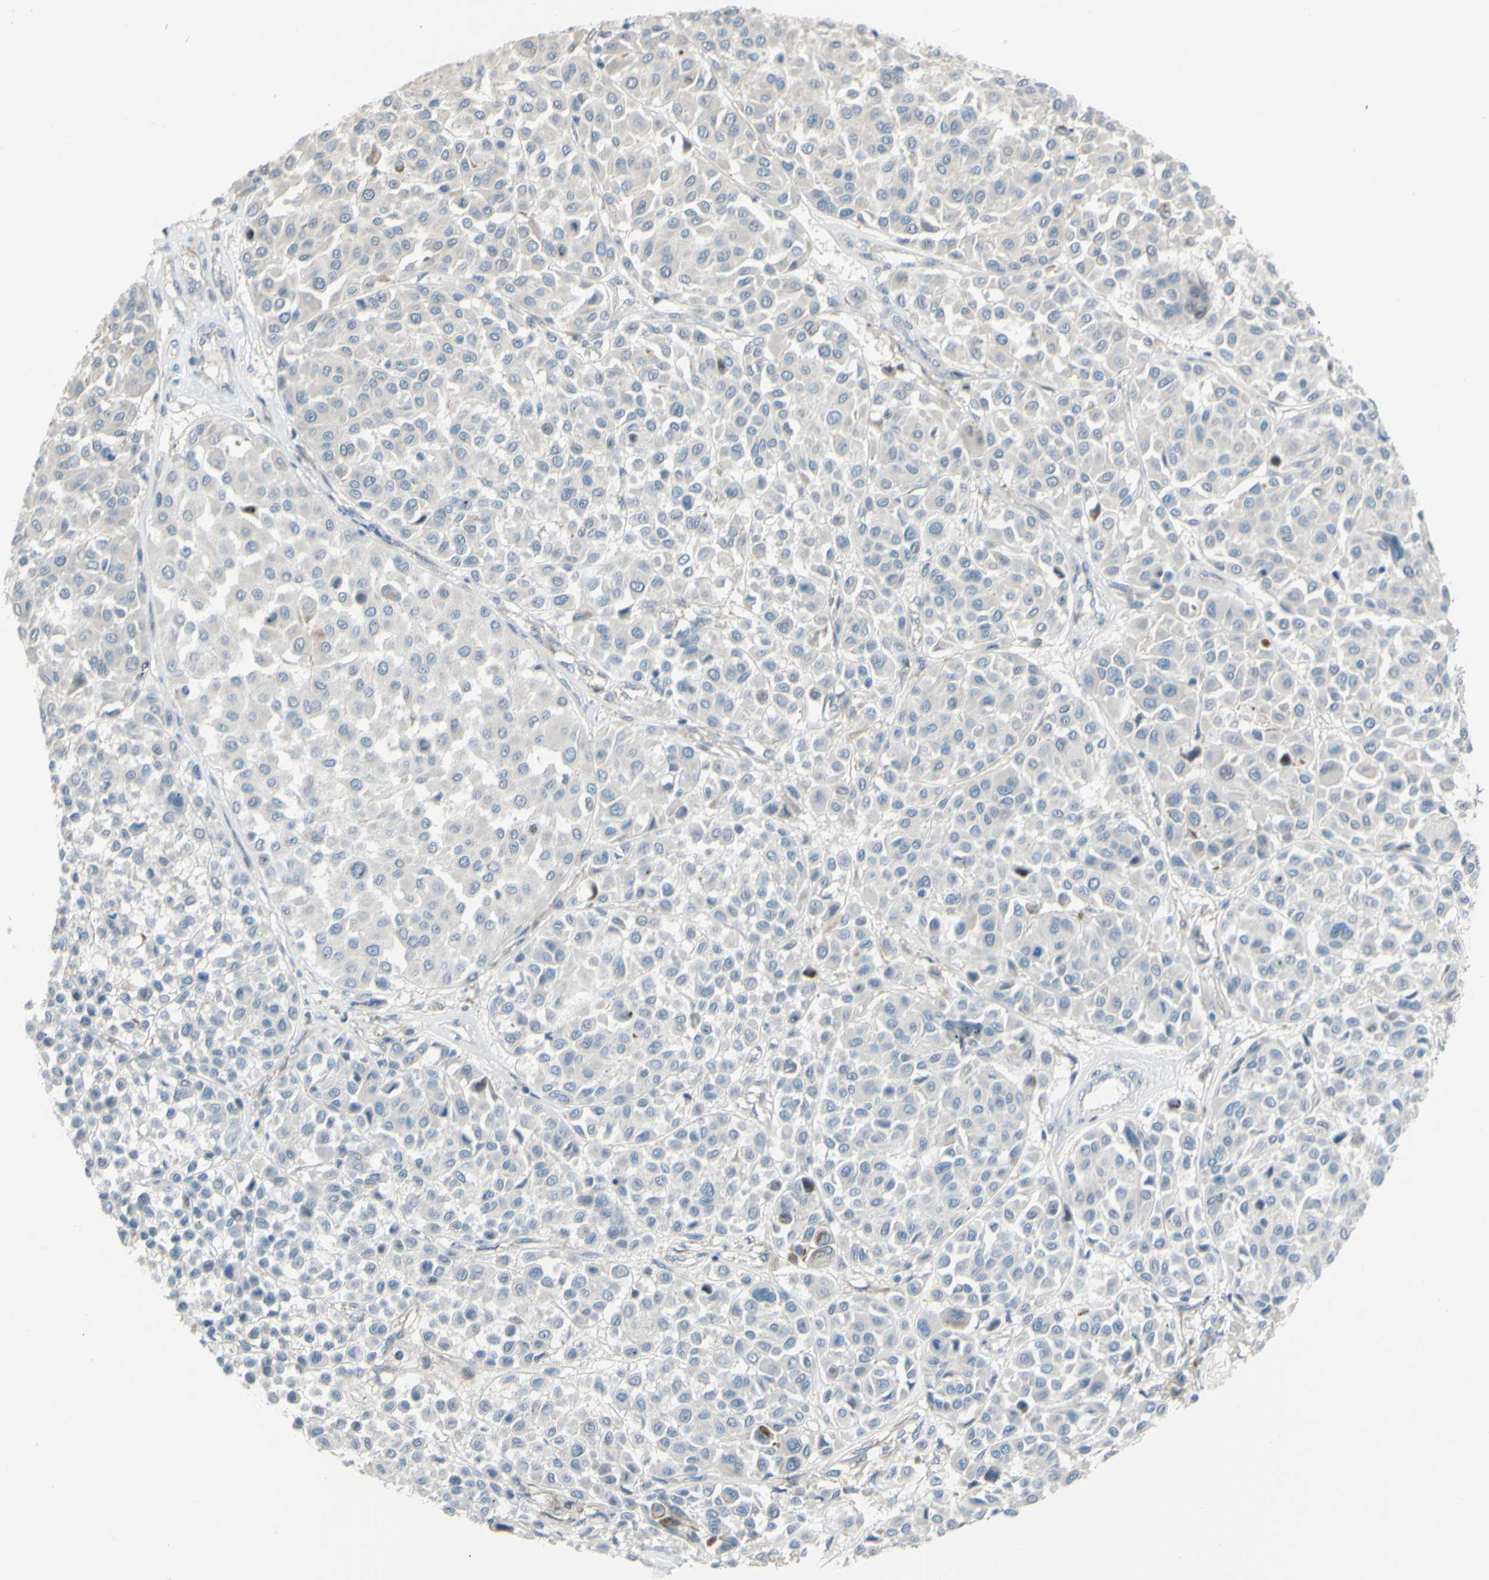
{"staining": {"intensity": "negative", "quantity": "none", "location": "none"}, "tissue": "melanoma", "cell_type": "Tumor cells", "image_type": "cancer", "snomed": [{"axis": "morphology", "description": "Malignant melanoma, Metastatic site"}, {"axis": "topography", "description": "Soft tissue"}], "caption": "Immunohistochemistry (IHC) histopathology image of melanoma stained for a protein (brown), which demonstrates no staining in tumor cells.", "gene": "CDCP1", "patient": {"sex": "male", "age": 41}}